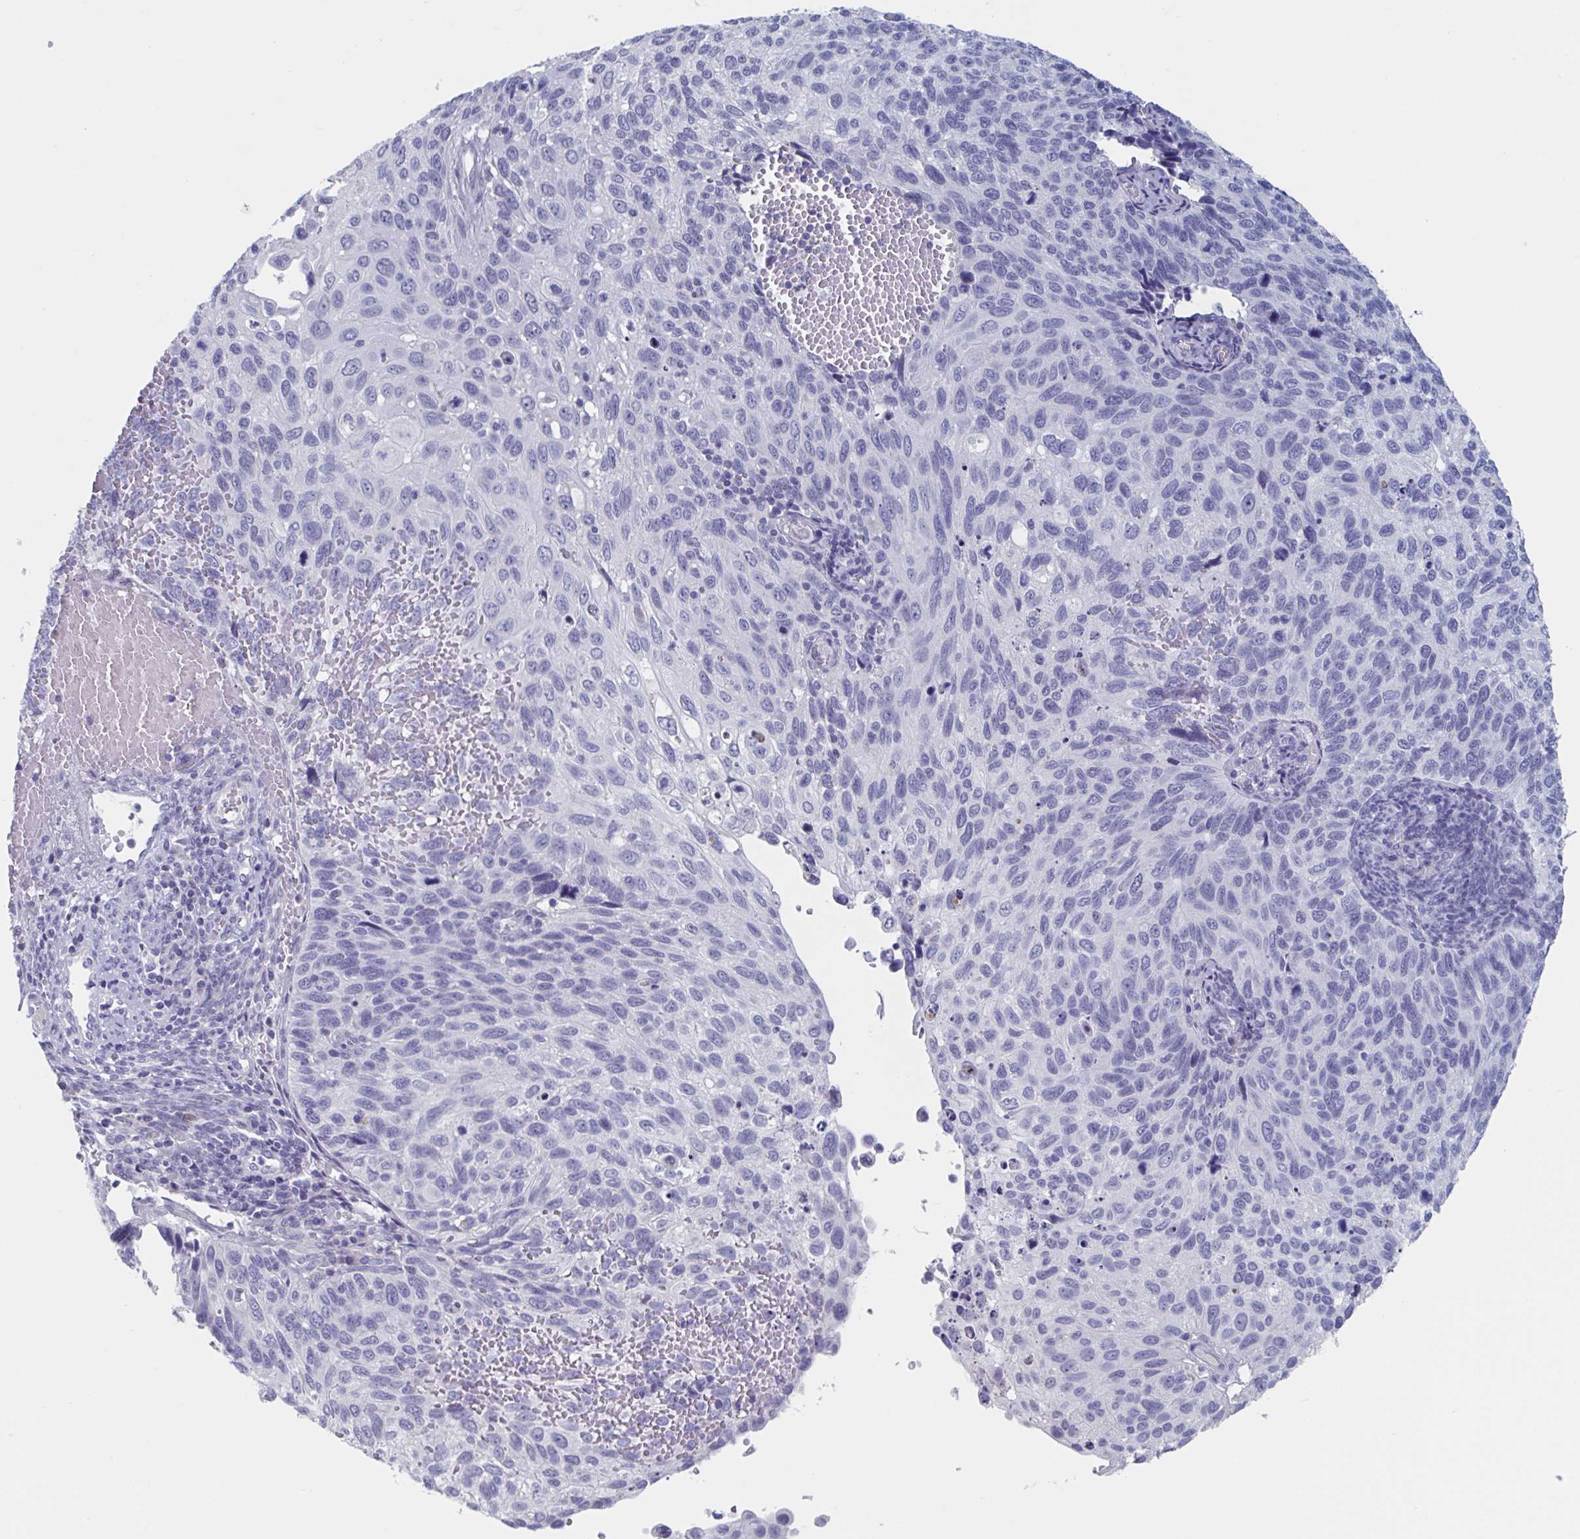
{"staining": {"intensity": "negative", "quantity": "none", "location": "none"}, "tissue": "cervical cancer", "cell_type": "Tumor cells", "image_type": "cancer", "snomed": [{"axis": "morphology", "description": "Squamous cell carcinoma, NOS"}, {"axis": "topography", "description": "Cervix"}], "caption": "An immunohistochemistry (IHC) image of cervical cancer is shown. There is no staining in tumor cells of cervical cancer.", "gene": "NDUFC2", "patient": {"sex": "female", "age": 70}}